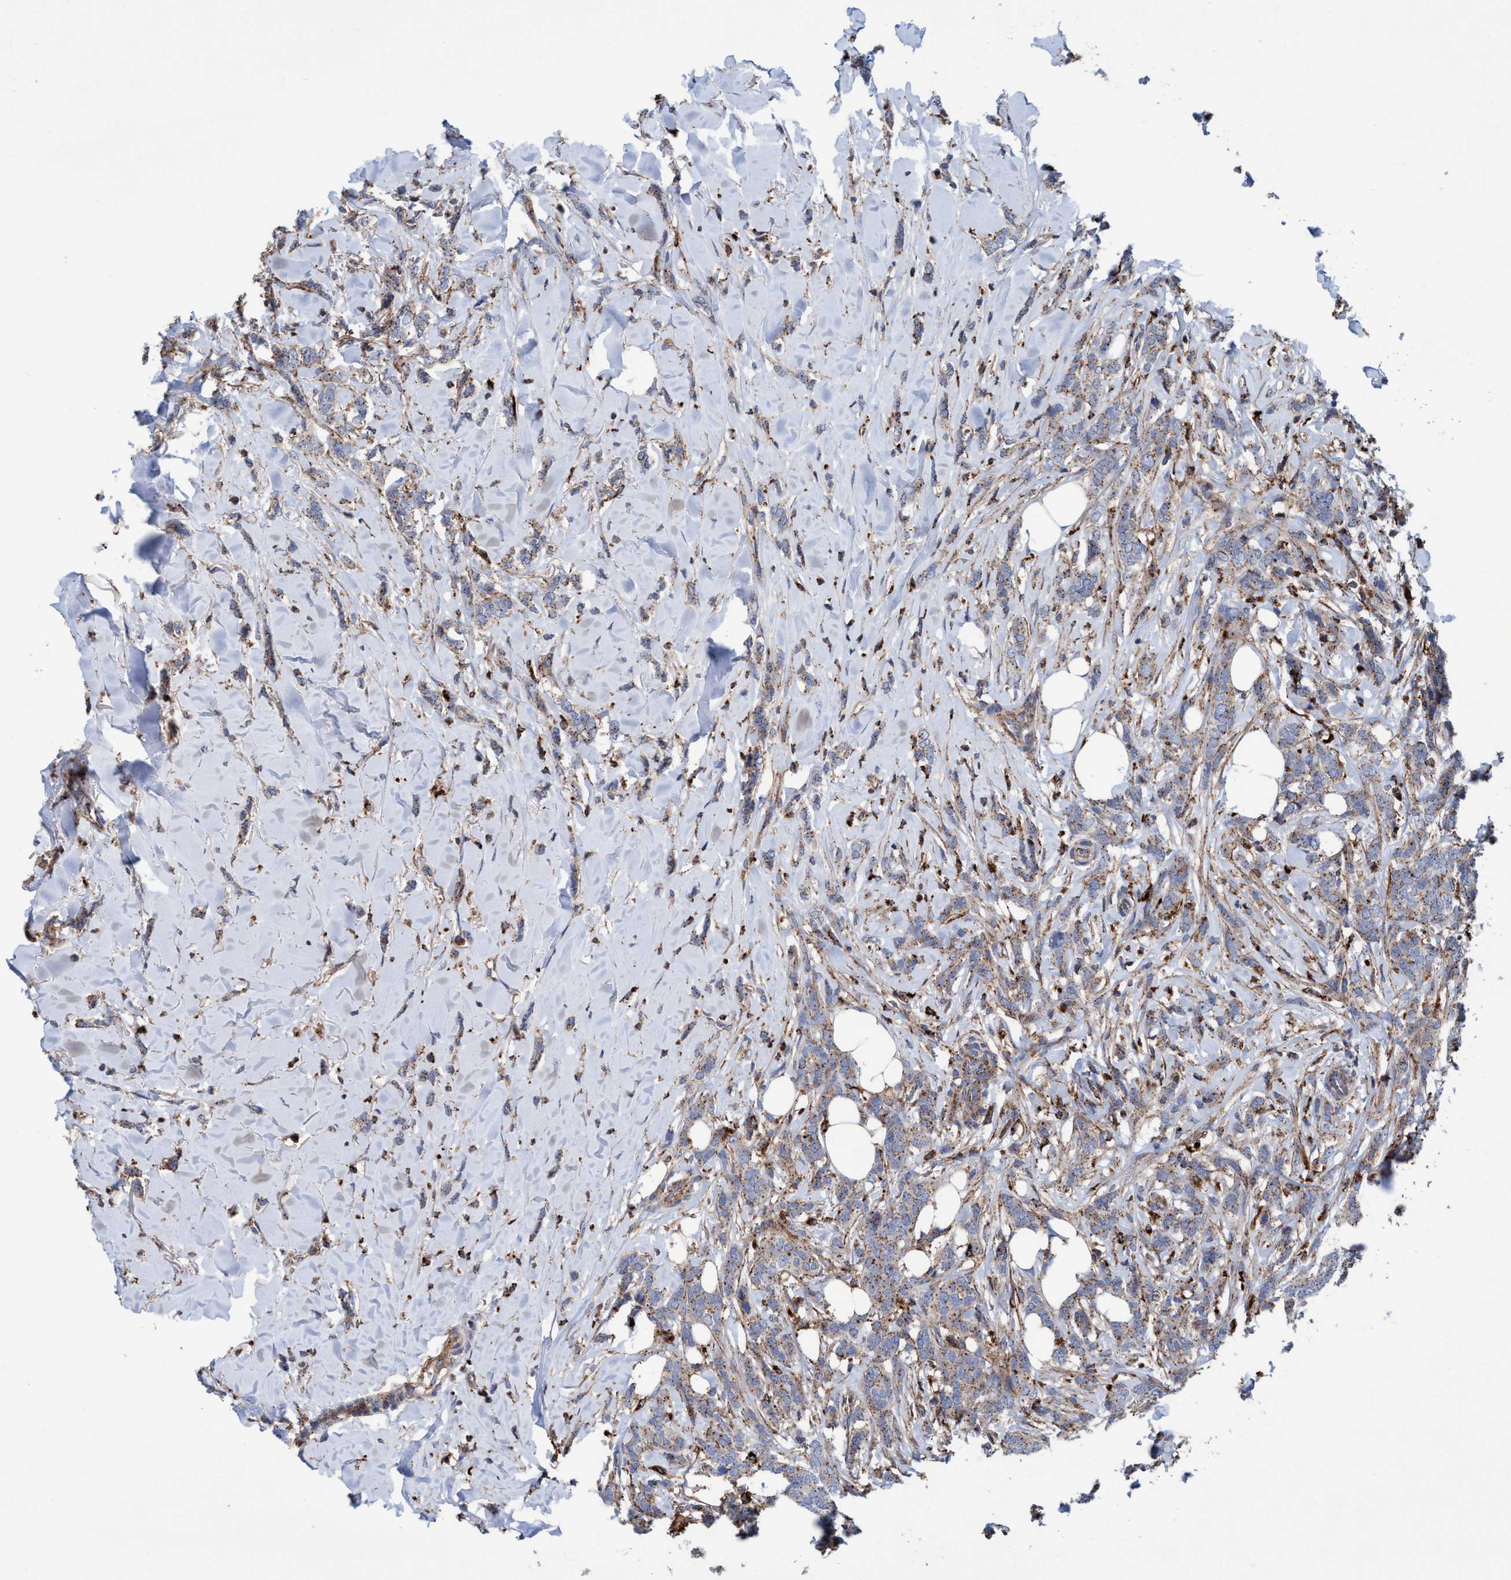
{"staining": {"intensity": "moderate", "quantity": ">75%", "location": "cytoplasmic/membranous"}, "tissue": "breast cancer", "cell_type": "Tumor cells", "image_type": "cancer", "snomed": [{"axis": "morphology", "description": "Lobular carcinoma"}, {"axis": "topography", "description": "Skin"}, {"axis": "topography", "description": "Breast"}], "caption": "Breast lobular carcinoma stained for a protein (brown) exhibits moderate cytoplasmic/membranous positive staining in approximately >75% of tumor cells.", "gene": "TRIM65", "patient": {"sex": "female", "age": 46}}